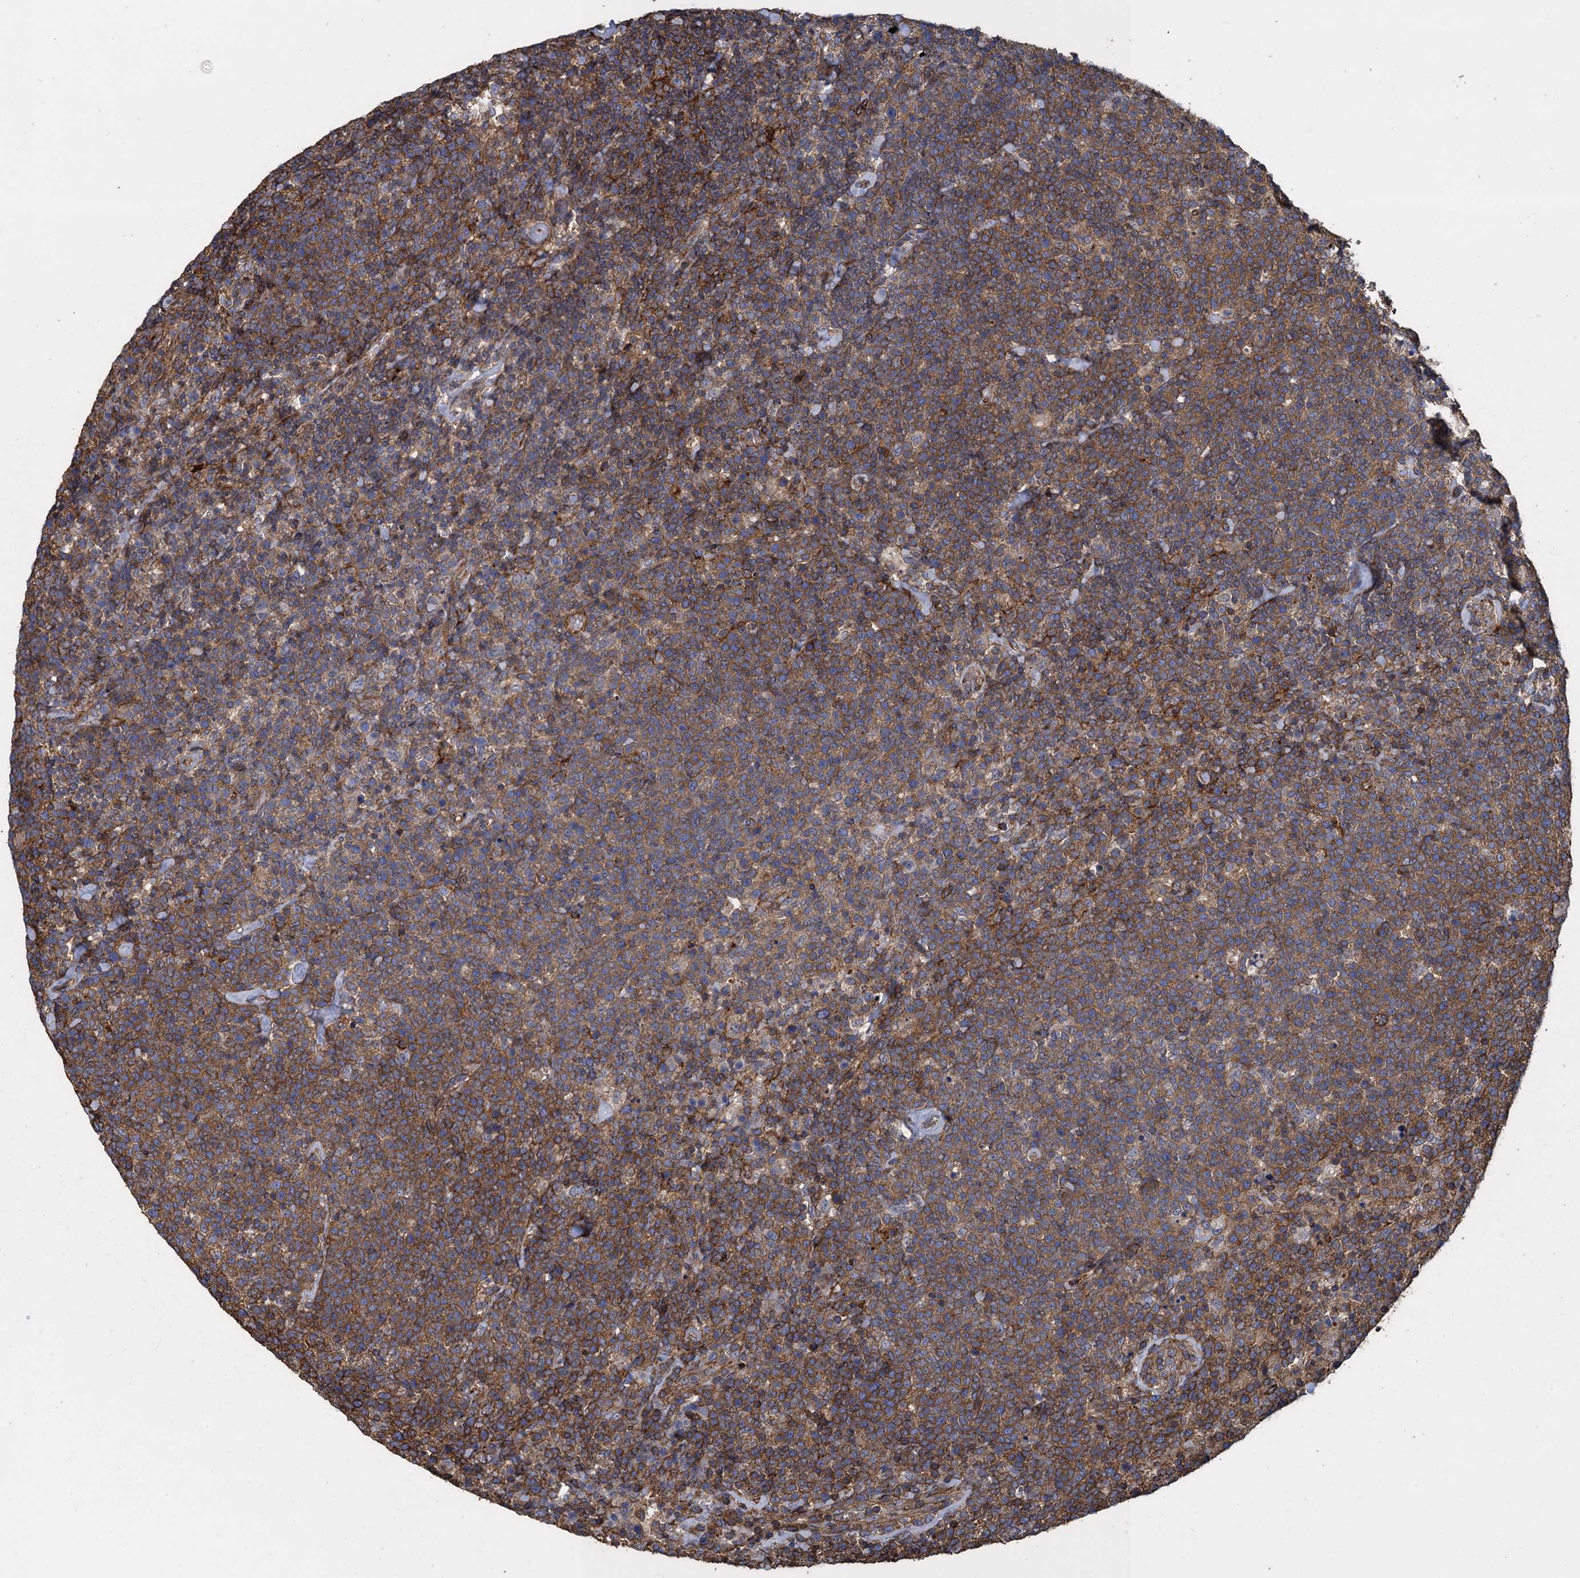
{"staining": {"intensity": "moderate", "quantity": "25%-75%", "location": "cytoplasmic/membranous"}, "tissue": "lymphoma", "cell_type": "Tumor cells", "image_type": "cancer", "snomed": [{"axis": "morphology", "description": "Malignant lymphoma, non-Hodgkin's type, High grade"}, {"axis": "topography", "description": "Lymph node"}], "caption": "Lymphoma stained with a brown dye reveals moderate cytoplasmic/membranous positive positivity in approximately 25%-75% of tumor cells.", "gene": "PROSER2", "patient": {"sex": "male", "age": 61}}